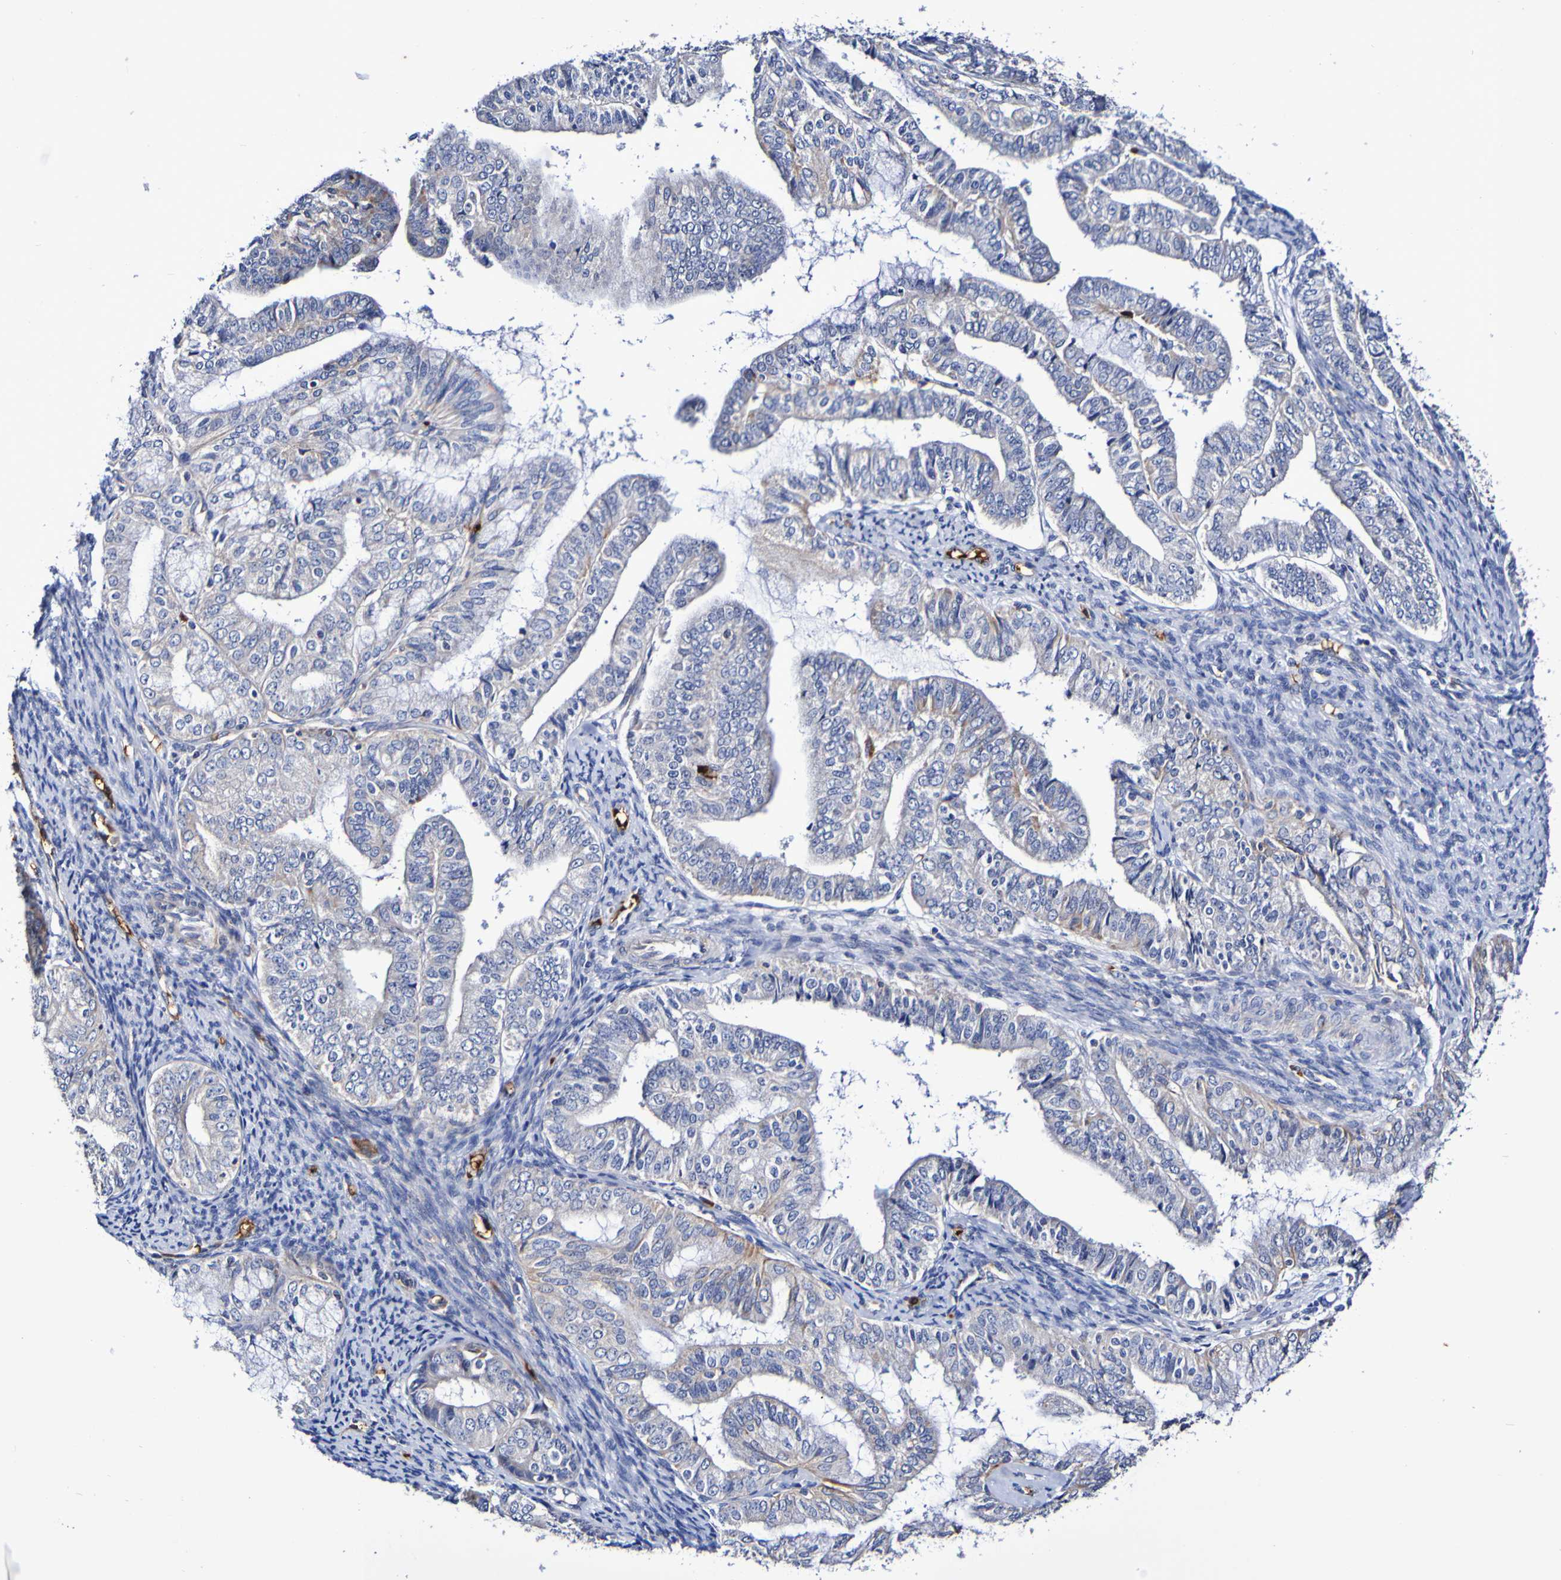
{"staining": {"intensity": "weak", "quantity": "<25%", "location": "cytoplasmic/membranous"}, "tissue": "endometrial cancer", "cell_type": "Tumor cells", "image_type": "cancer", "snomed": [{"axis": "morphology", "description": "Adenocarcinoma, NOS"}, {"axis": "topography", "description": "Endometrium"}], "caption": "This is an immunohistochemistry micrograph of human endometrial cancer. There is no positivity in tumor cells.", "gene": "WNT4", "patient": {"sex": "female", "age": 63}}